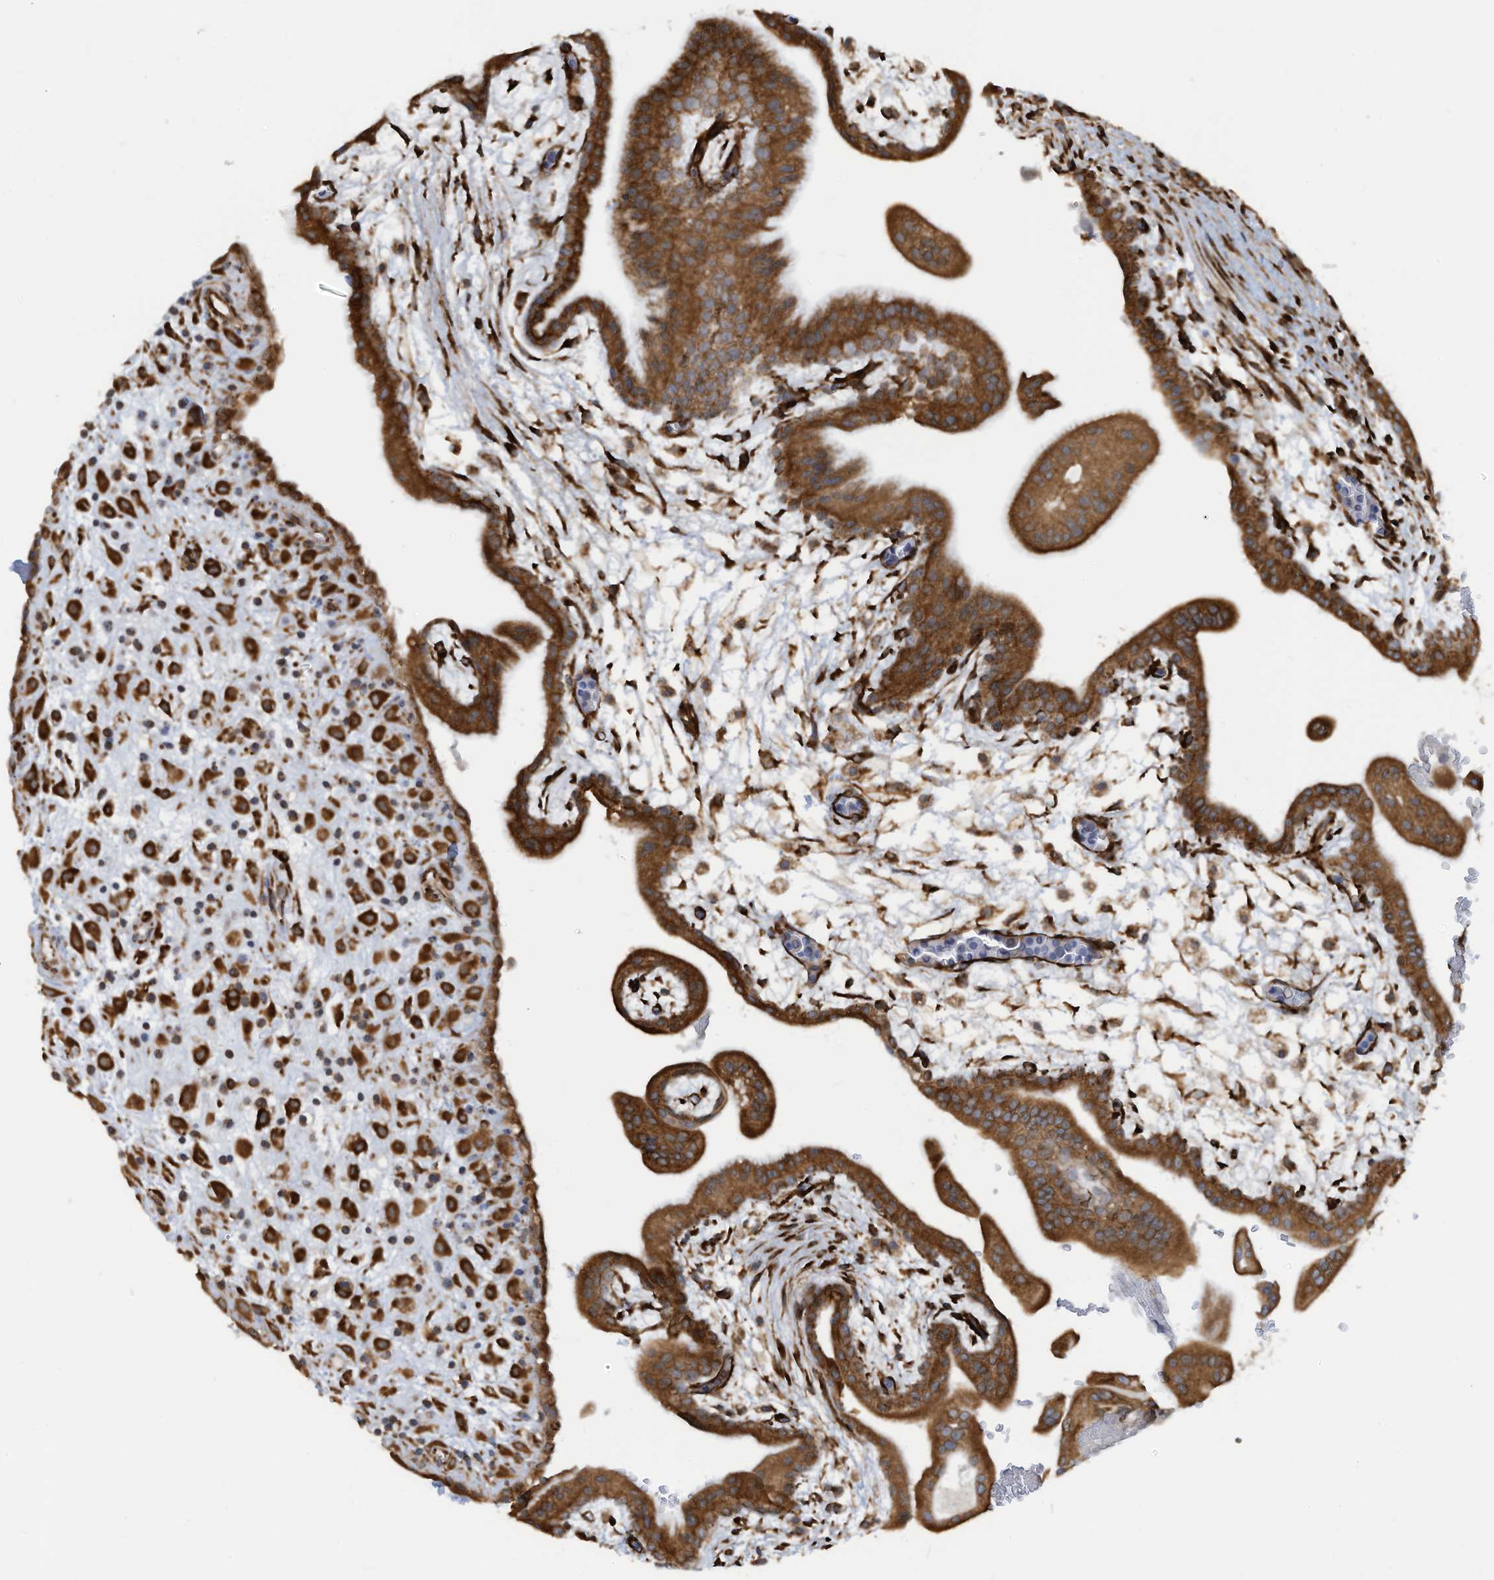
{"staining": {"intensity": "strong", "quantity": ">75%", "location": "cytoplasmic/membranous"}, "tissue": "placenta", "cell_type": "Decidual cells", "image_type": "normal", "snomed": [{"axis": "morphology", "description": "Normal tissue, NOS"}, {"axis": "topography", "description": "Placenta"}], "caption": "DAB (3,3'-diaminobenzidine) immunohistochemical staining of benign human placenta exhibits strong cytoplasmic/membranous protein positivity in about >75% of decidual cells. Using DAB (brown) and hematoxylin (blue) stains, captured at high magnification using brightfield microscopy.", "gene": "ZBTB45", "patient": {"sex": "female", "age": 35}}